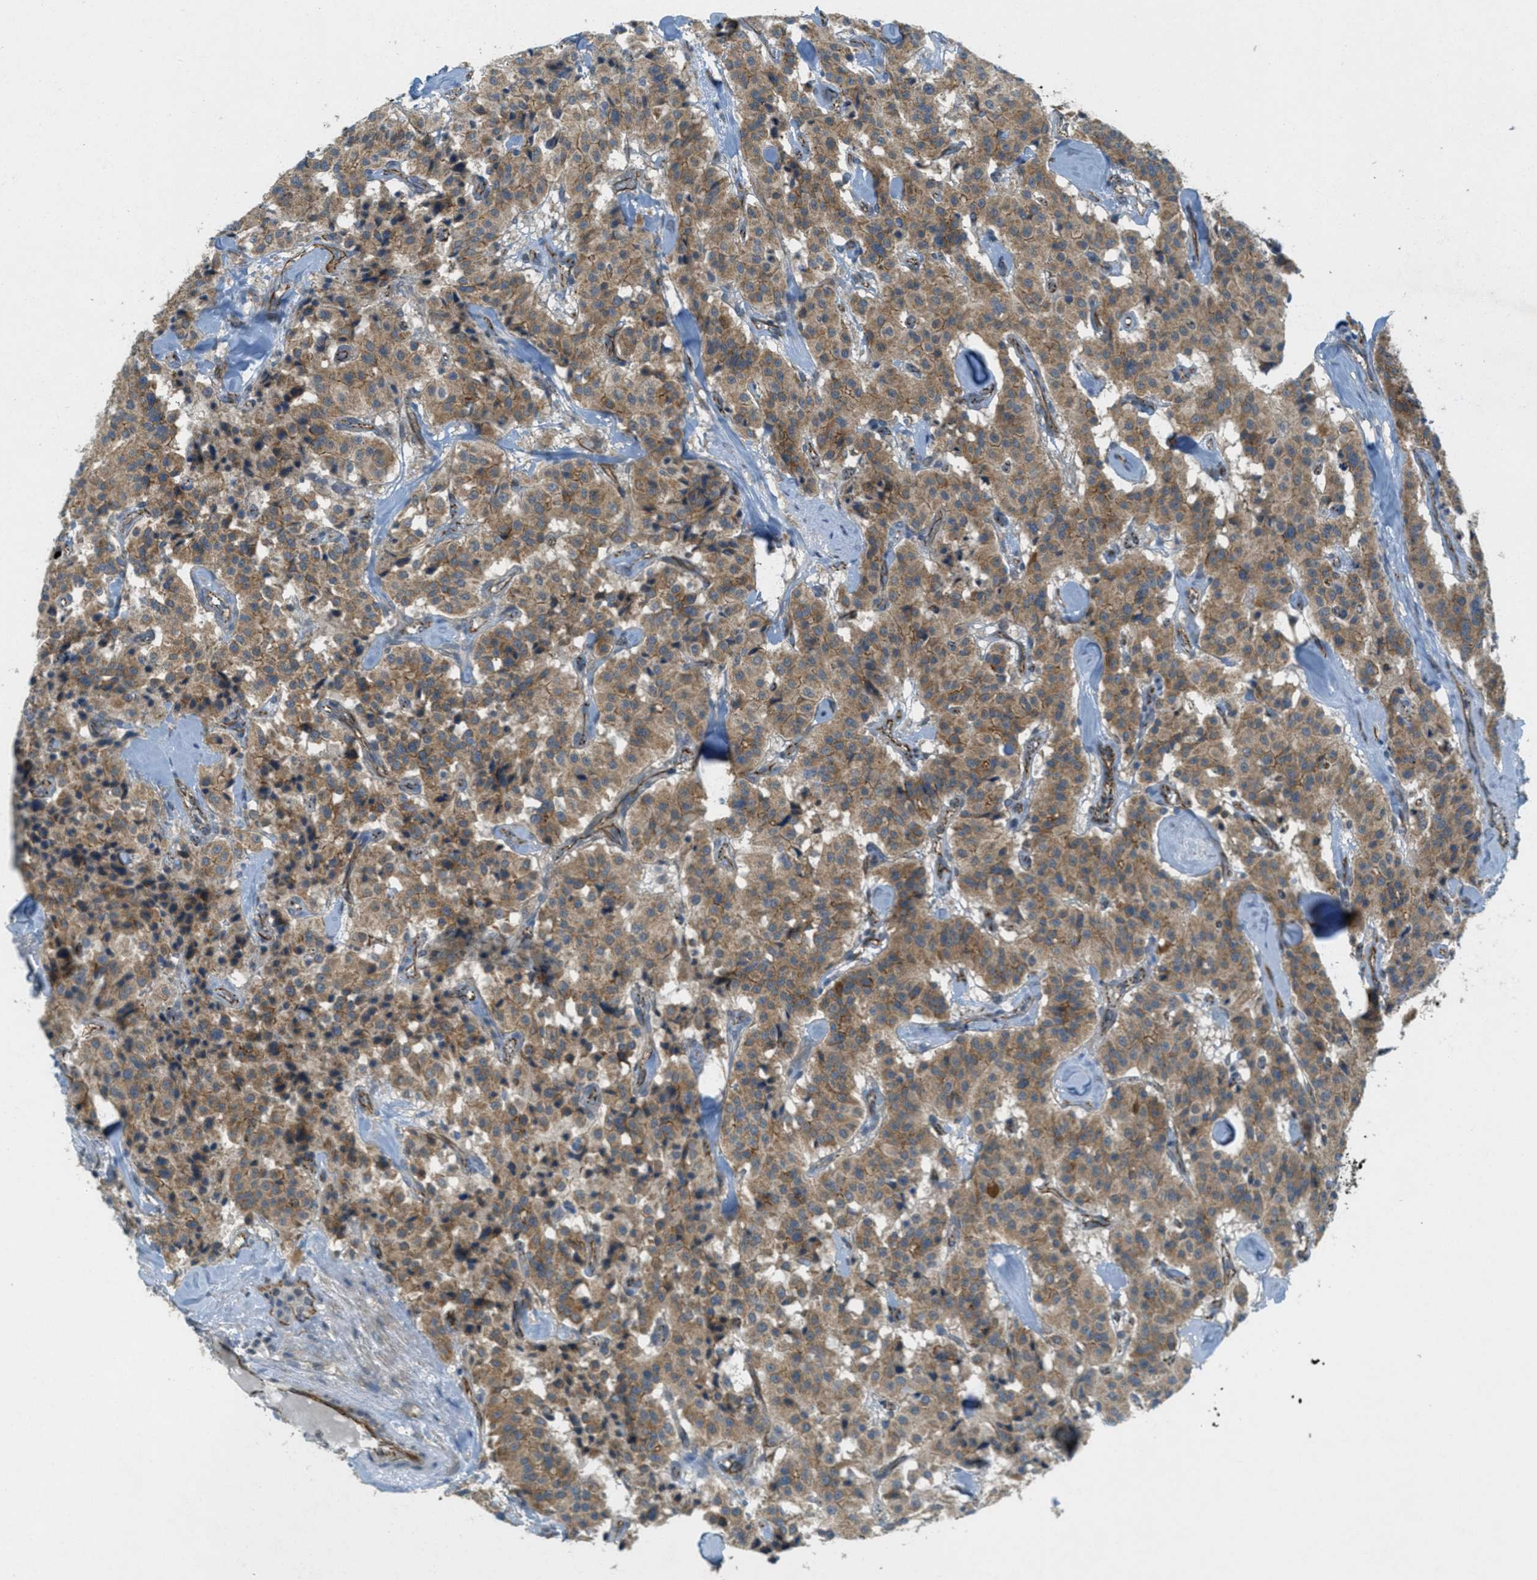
{"staining": {"intensity": "moderate", "quantity": ">75%", "location": "cytoplasmic/membranous"}, "tissue": "carcinoid", "cell_type": "Tumor cells", "image_type": "cancer", "snomed": [{"axis": "morphology", "description": "Carcinoid, malignant, NOS"}, {"axis": "topography", "description": "Lung"}], "caption": "The image displays staining of carcinoid, revealing moderate cytoplasmic/membranous protein expression (brown color) within tumor cells. (DAB IHC, brown staining for protein, blue staining for nuclei).", "gene": "JCAD", "patient": {"sex": "male", "age": 30}}